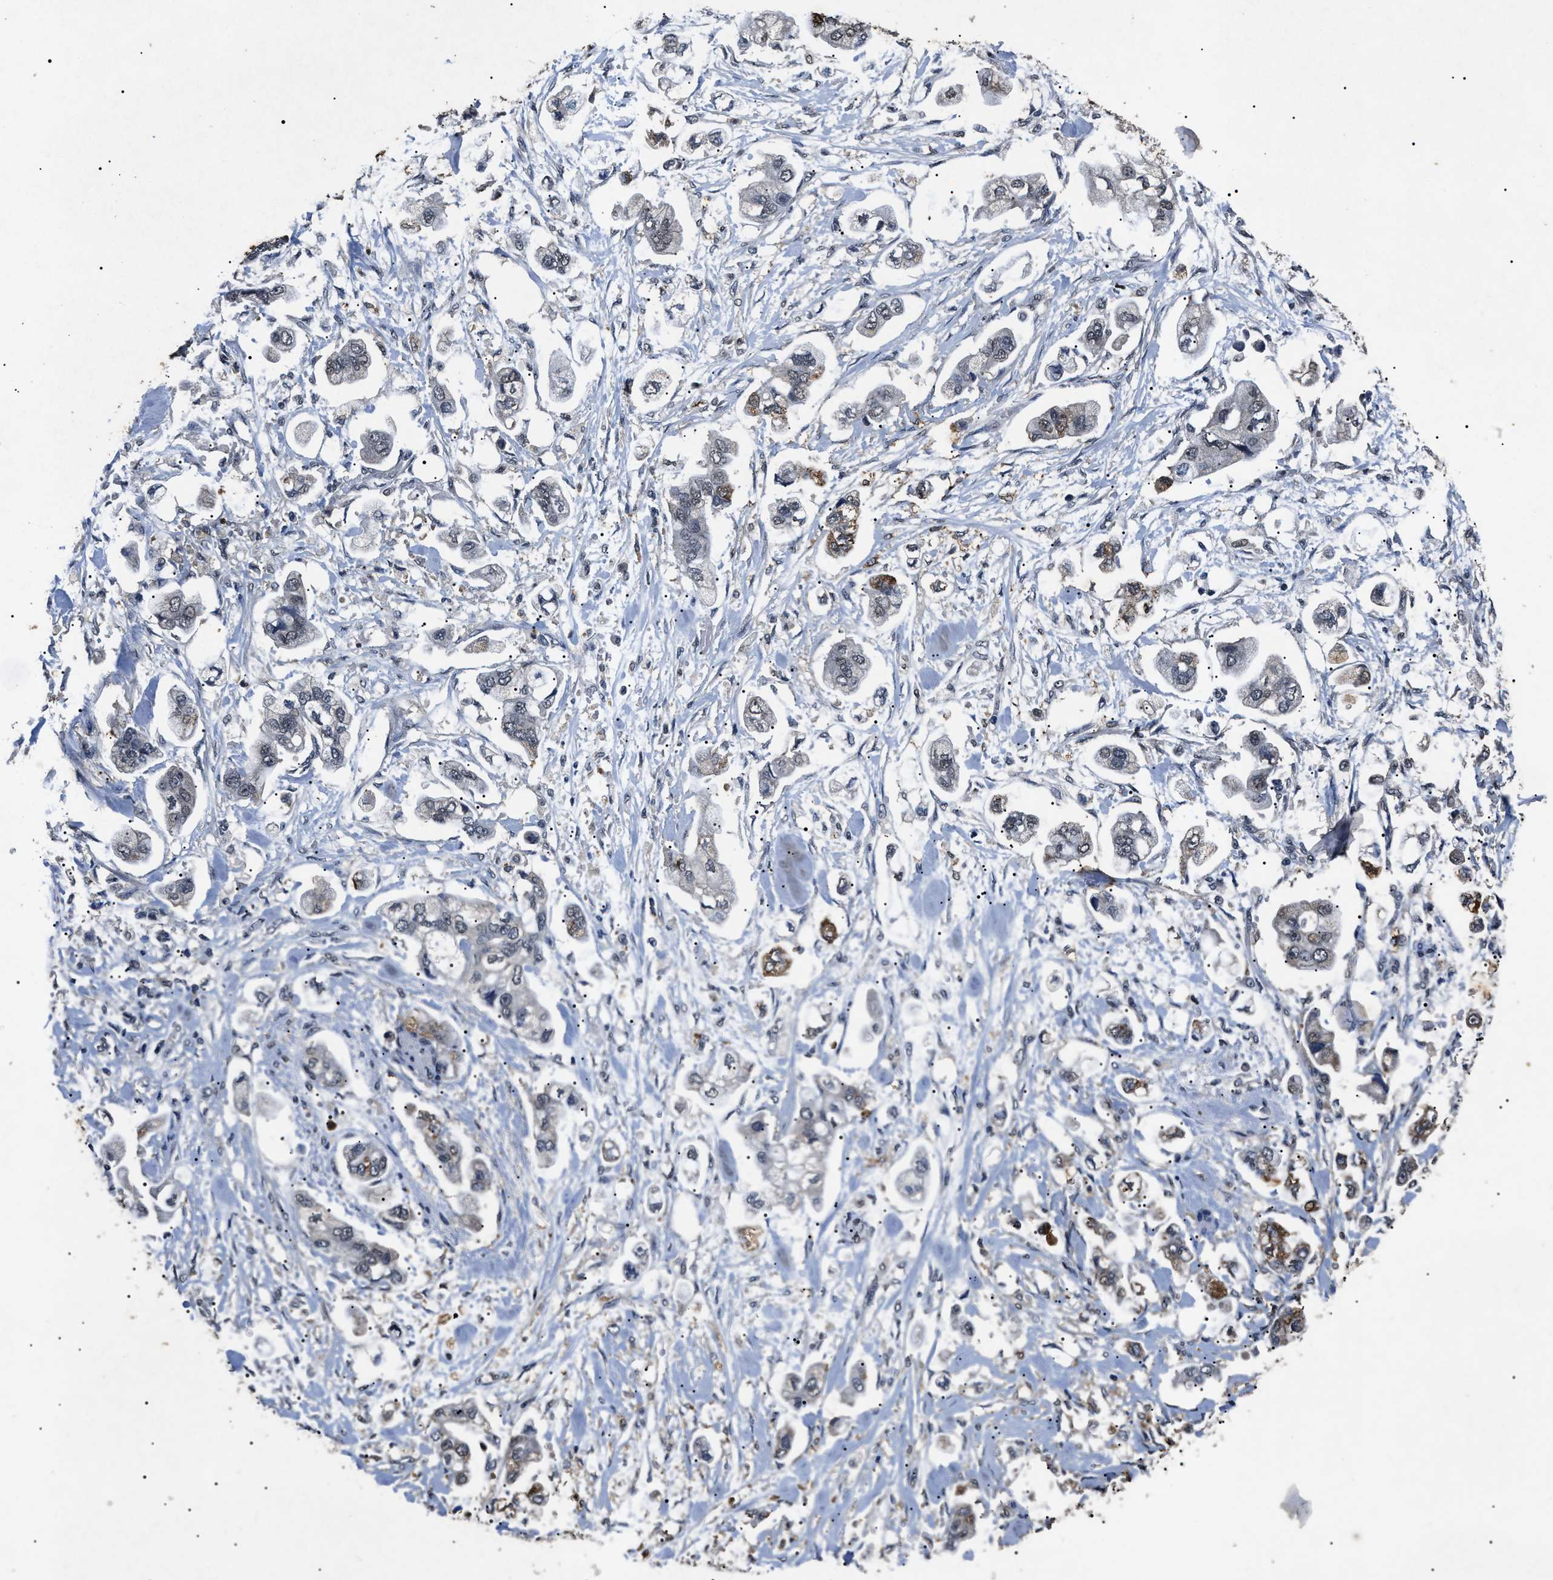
{"staining": {"intensity": "negative", "quantity": "none", "location": "none"}, "tissue": "stomach cancer", "cell_type": "Tumor cells", "image_type": "cancer", "snomed": [{"axis": "morphology", "description": "Adenocarcinoma, NOS"}, {"axis": "topography", "description": "Stomach"}], "caption": "DAB (3,3'-diaminobenzidine) immunohistochemical staining of stomach cancer (adenocarcinoma) displays no significant positivity in tumor cells.", "gene": "ANP32E", "patient": {"sex": "male", "age": 62}}